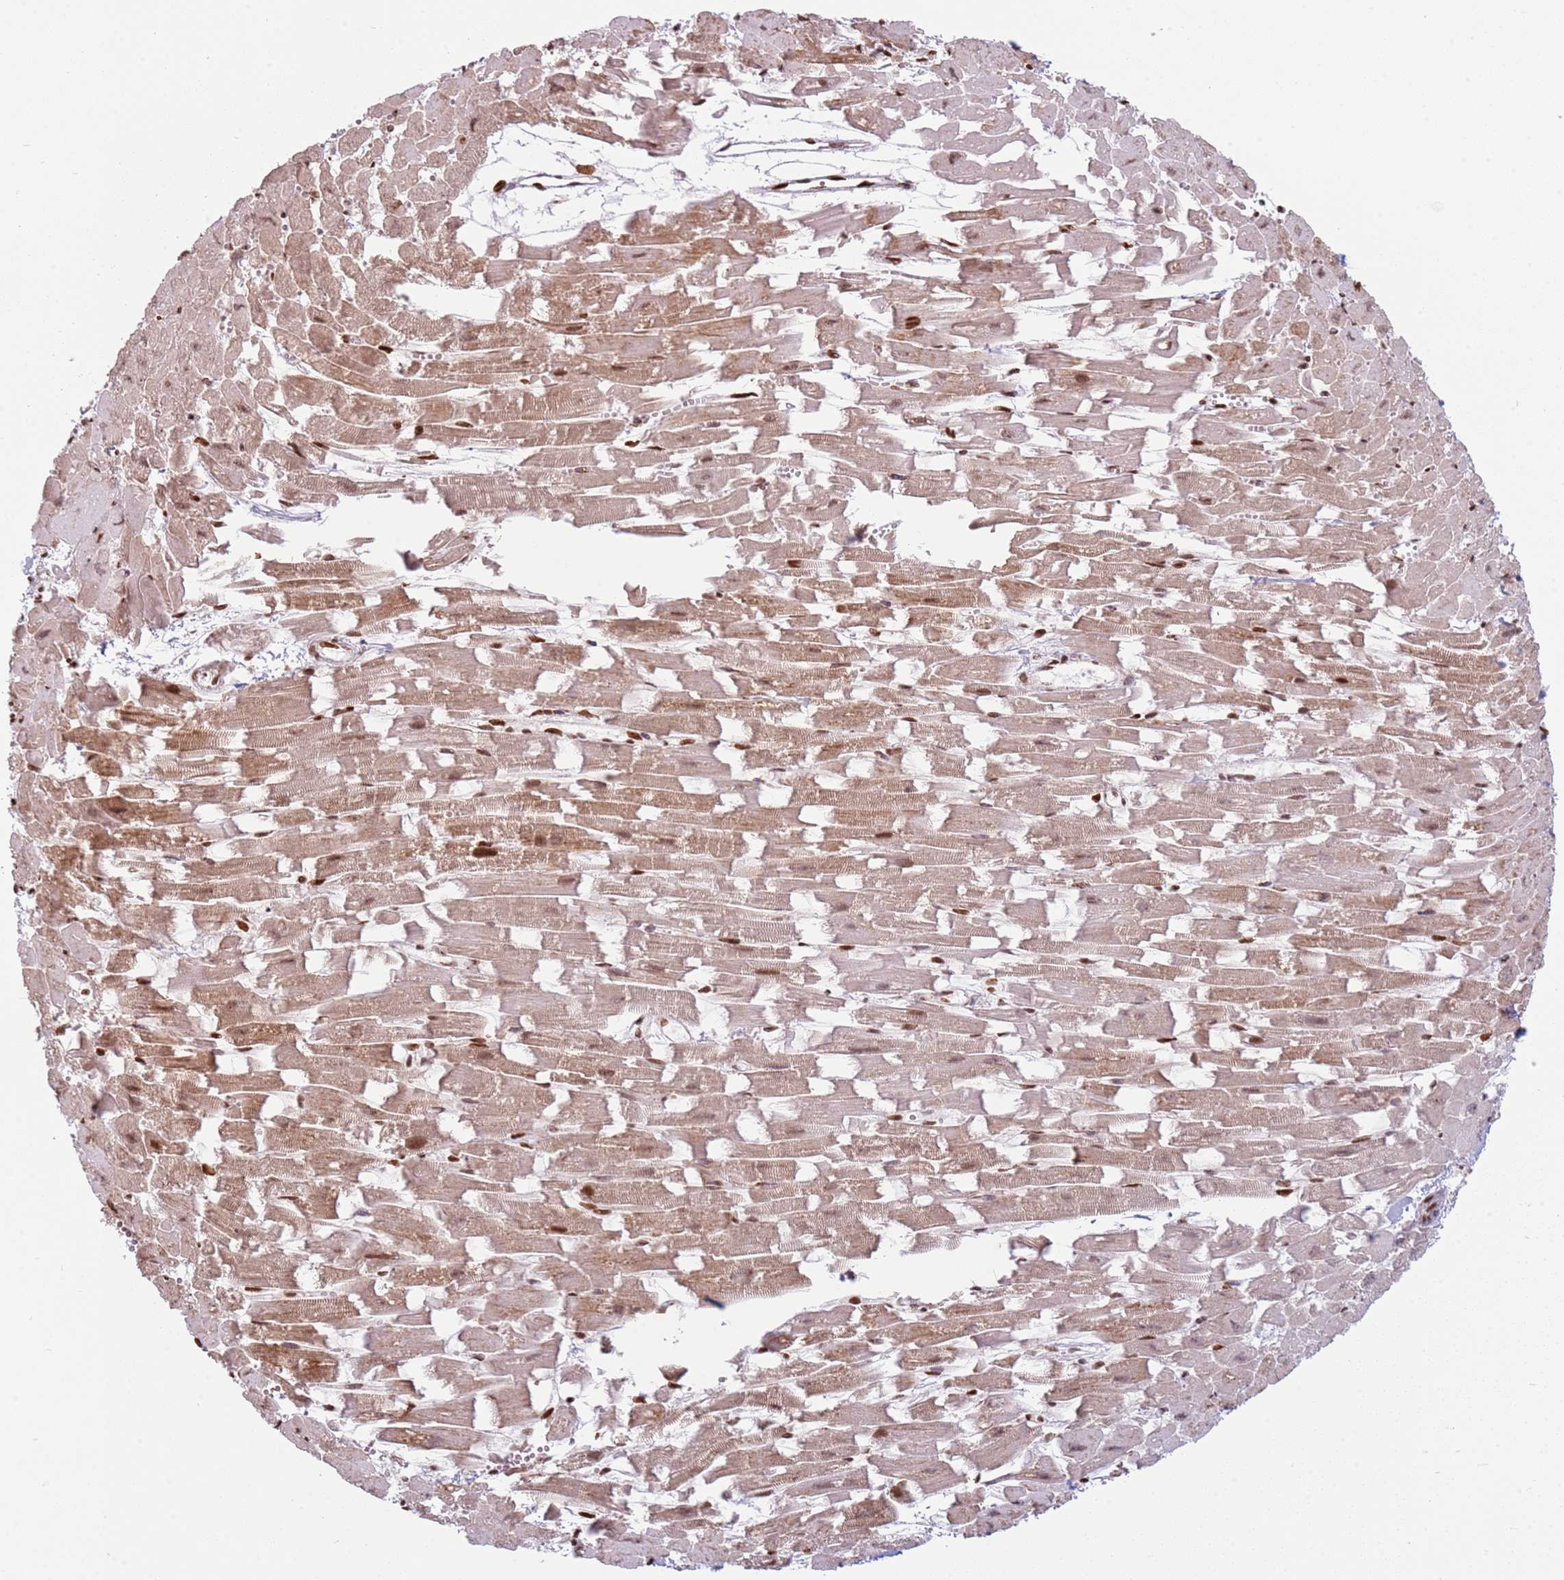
{"staining": {"intensity": "moderate", "quantity": ">75%", "location": "cytoplasmic/membranous,nuclear"}, "tissue": "heart muscle", "cell_type": "Cardiomyocytes", "image_type": "normal", "snomed": [{"axis": "morphology", "description": "Normal tissue, NOS"}, {"axis": "topography", "description": "Heart"}], "caption": "IHC staining of benign heart muscle, which reveals medium levels of moderate cytoplasmic/membranous,nuclear expression in approximately >75% of cardiomyocytes indicating moderate cytoplasmic/membranous,nuclear protein positivity. The staining was performed using DAB (3,3'-diaminobenzidine) (brown) for protein detection and nuclei were counterstained in hematoxylin (blue).", "gene": "SCAF1", "patient": {"sex": "female", "age": 64}}